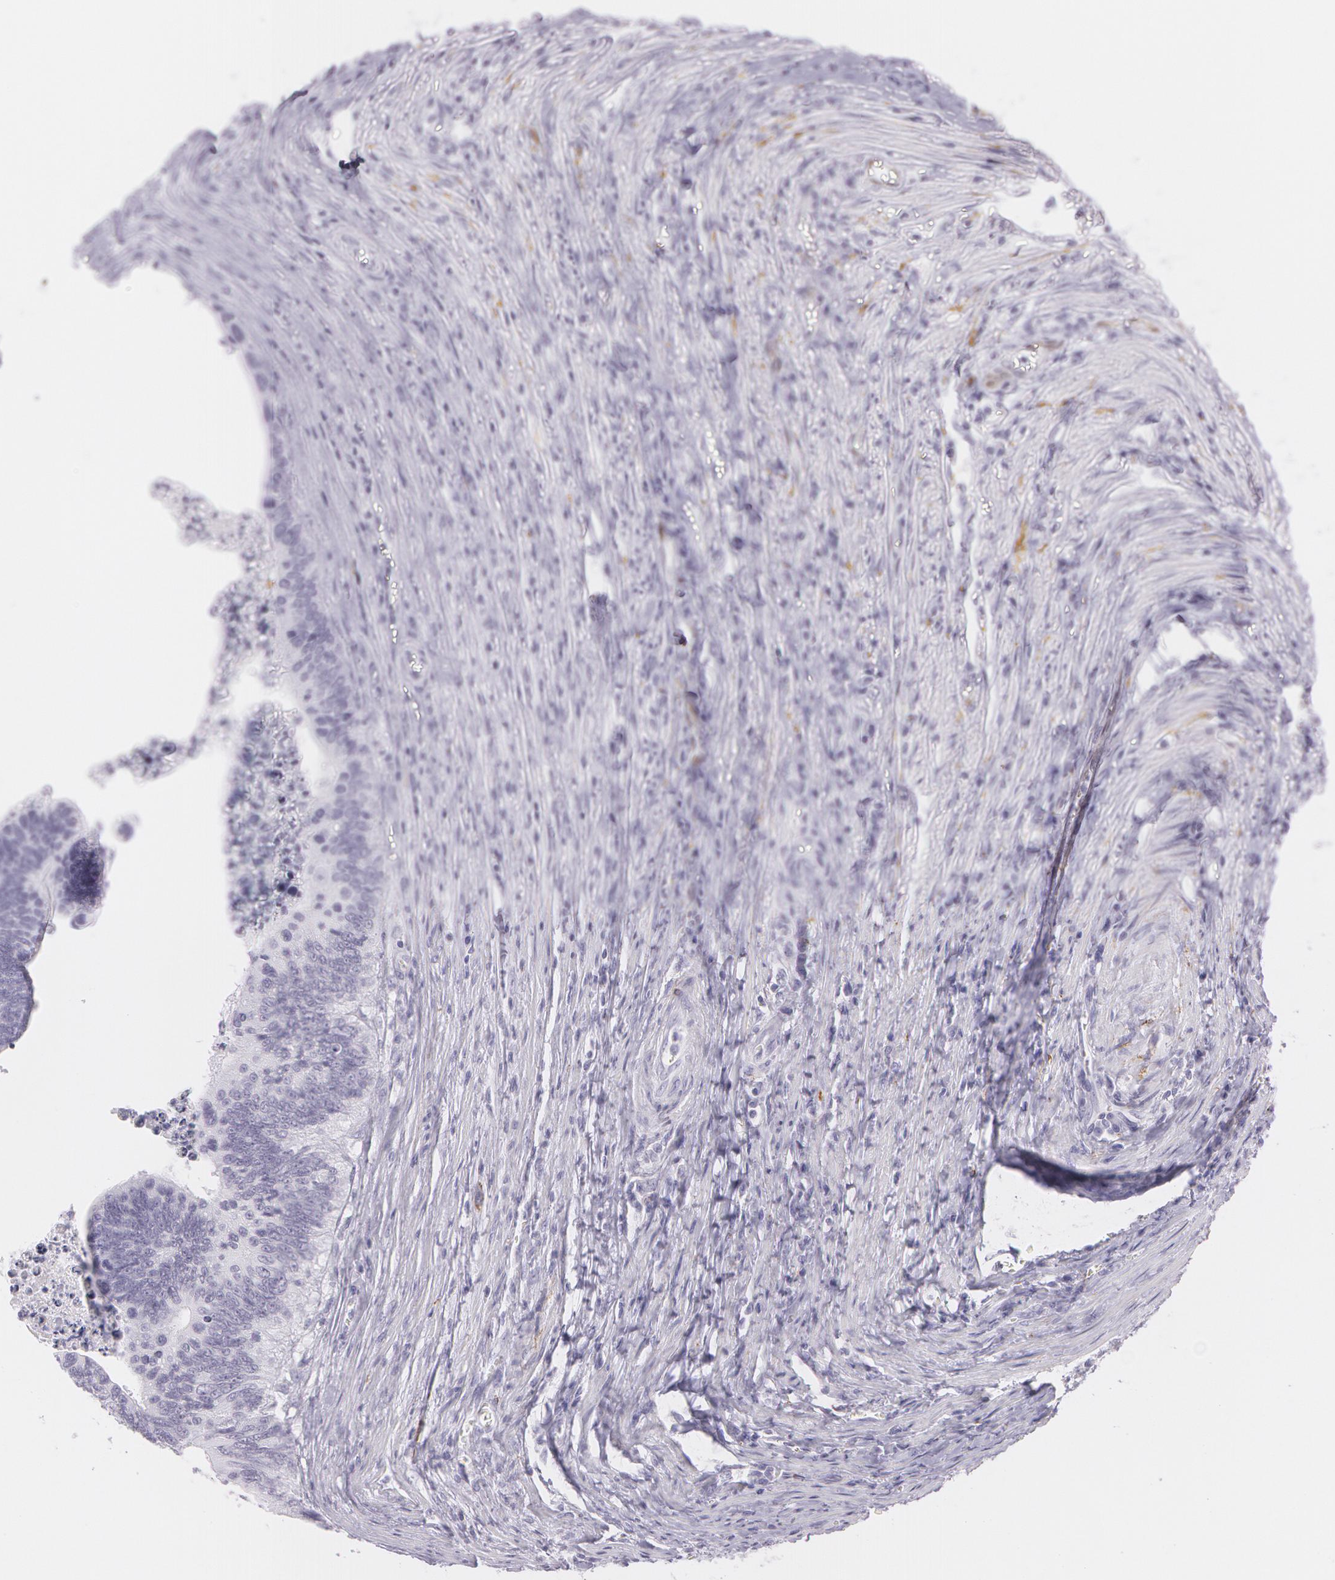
{"staining": {"intensity": "negative", "quantity": "none", "location": "none"}, "tissue": "colorectal cancer", "cell_type": "Tumor cells", "image_type": "cancer", "snomed": [{"axis": "morphology", "description": "Adenocarcinoma, NOS"}, {"axis": "topography", "description": "Colon"}], "caption": "Tumor cells are negative for protein expression in human colorectal cancer.", "gene": "SNCG", "patient": {"sex": "male", "age": 72}}